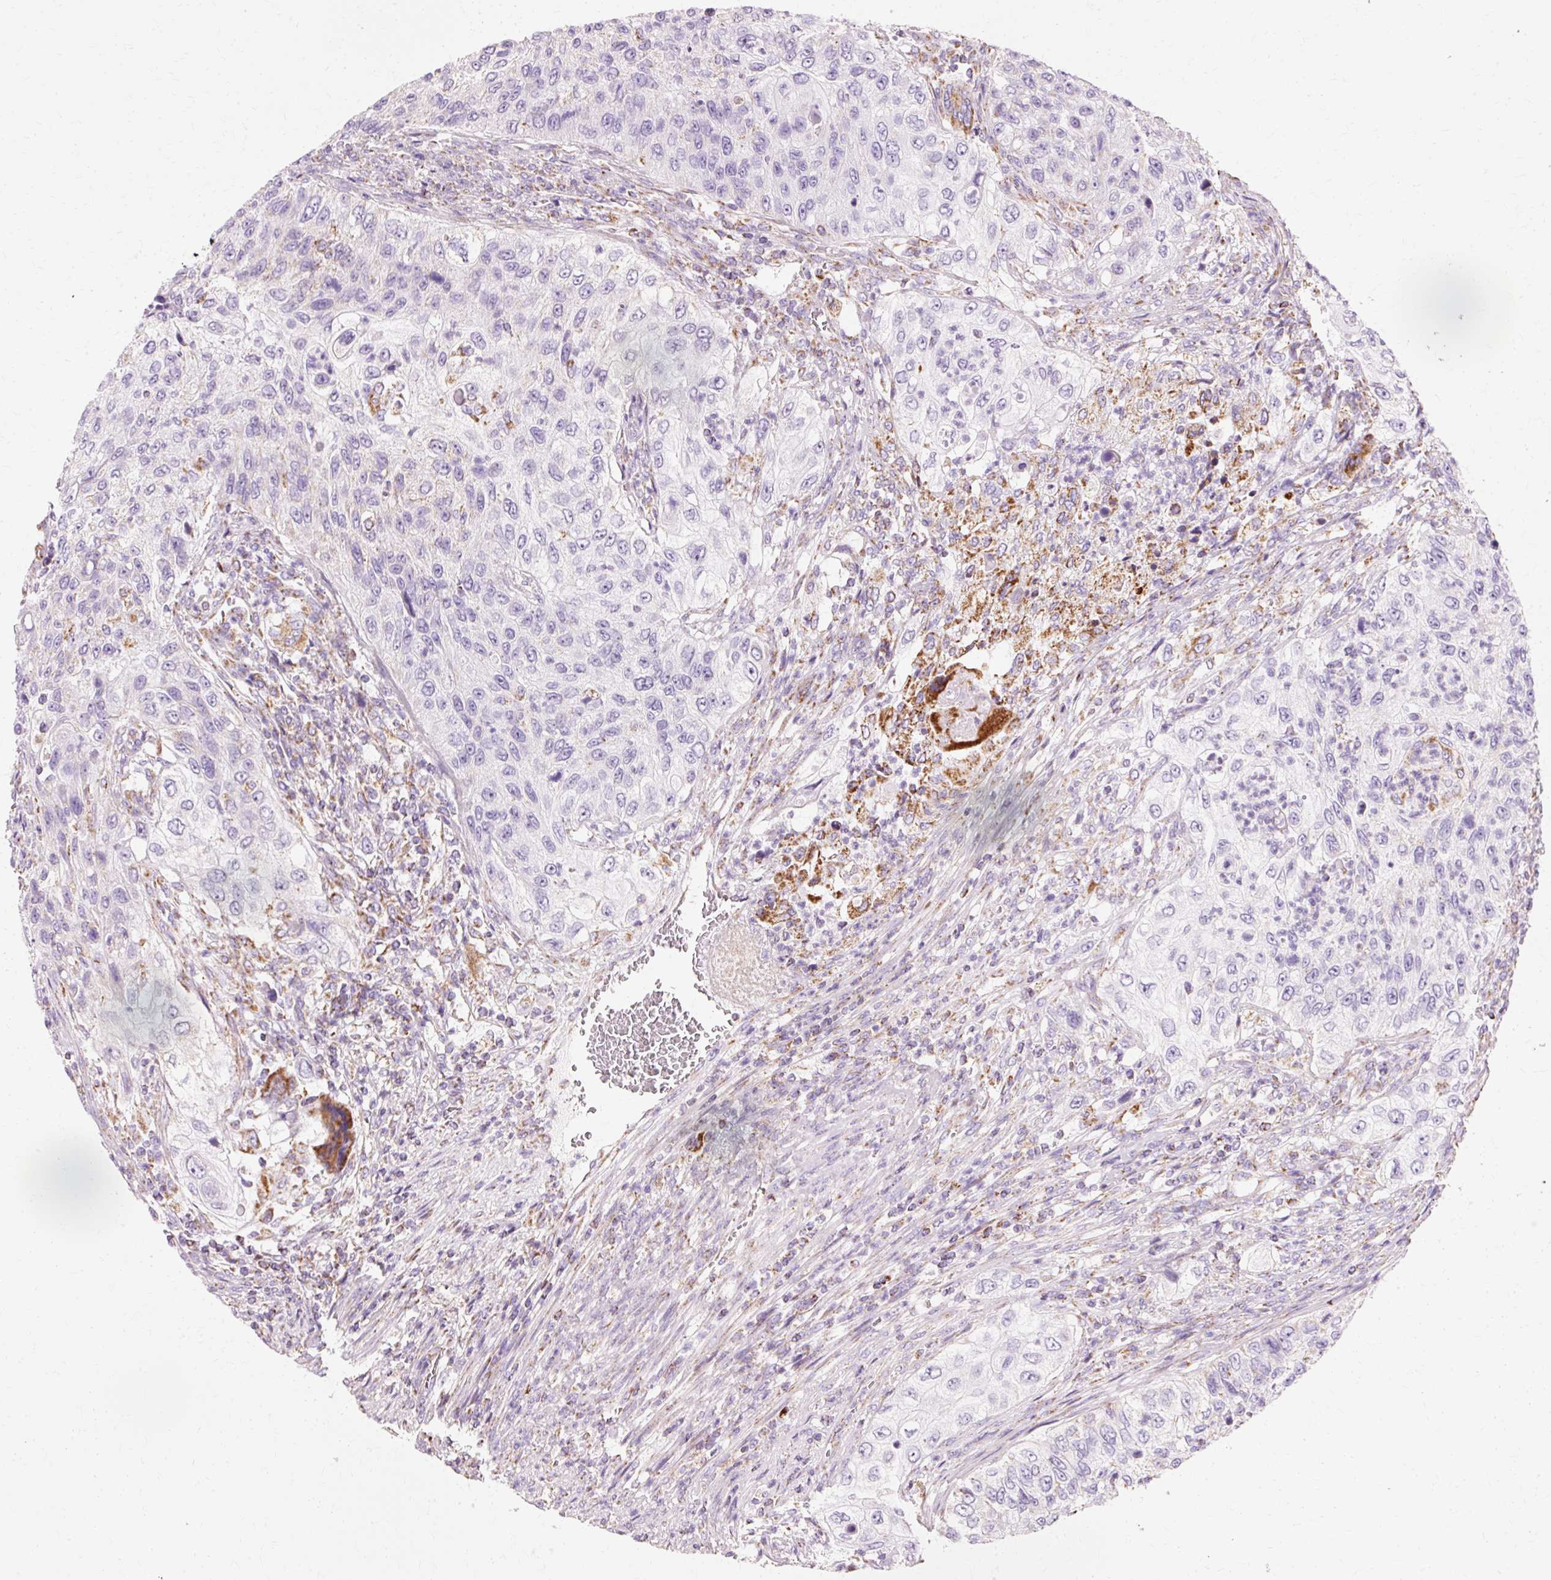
{"staining": {"intensity": "negative", "quantity": "none", "location": "none"}, "tissue": "urothelial cancer", "cell_type": "Tumor cells", "image_type": "cancer", "snomed": [{"axis": "morphology", "description": "Urothelial carcinoma, High grade"}, {"axis": "topography", "description": "Urinary bladder"}], "caption": "IHC of human urothelial carcinoma (high-grade) exhibits no staining in tumor cells.", "gene": "ATP5PO", "patient": {"sex": "female", "age": 60}}